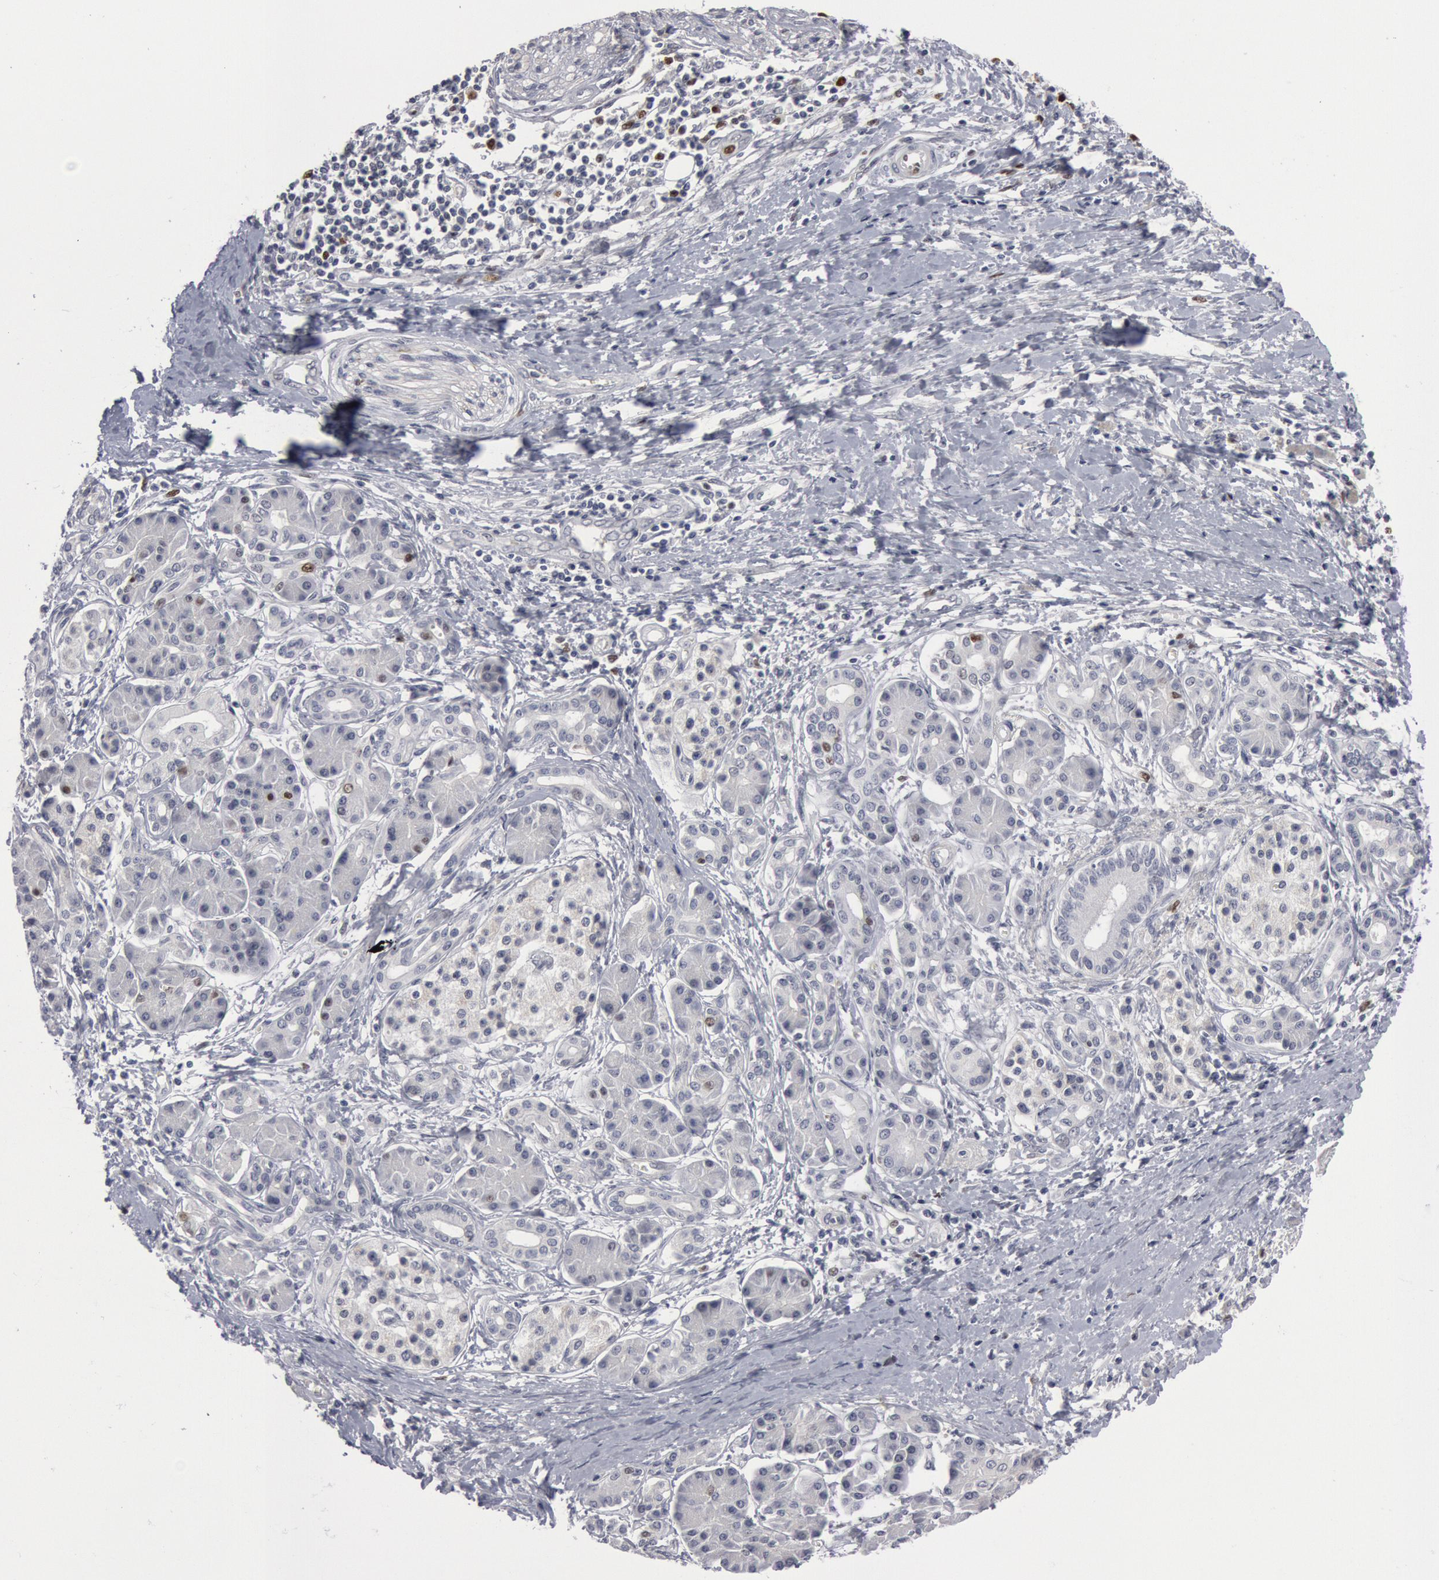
{"staining": {"intensity": "weak", "quantity": "<25%", "location": "nuclear"}, "tissue": "pancreatic cancer", "cell_type": "Tumor cells", "image_type": "cancer", "snomed": [{"axis": "morphology", "description": "Adenocarcinoma, NOS"}, {"axis": "topography", "description": "Pancreas"}], "caption": "Pancreatic cancer (adenocarcinoma) stained for a protein using immunohistochemistry exhibits no expression tumor cells.", "gene": "WDHD1", "patient": {"sex": "female", "age": 66}}